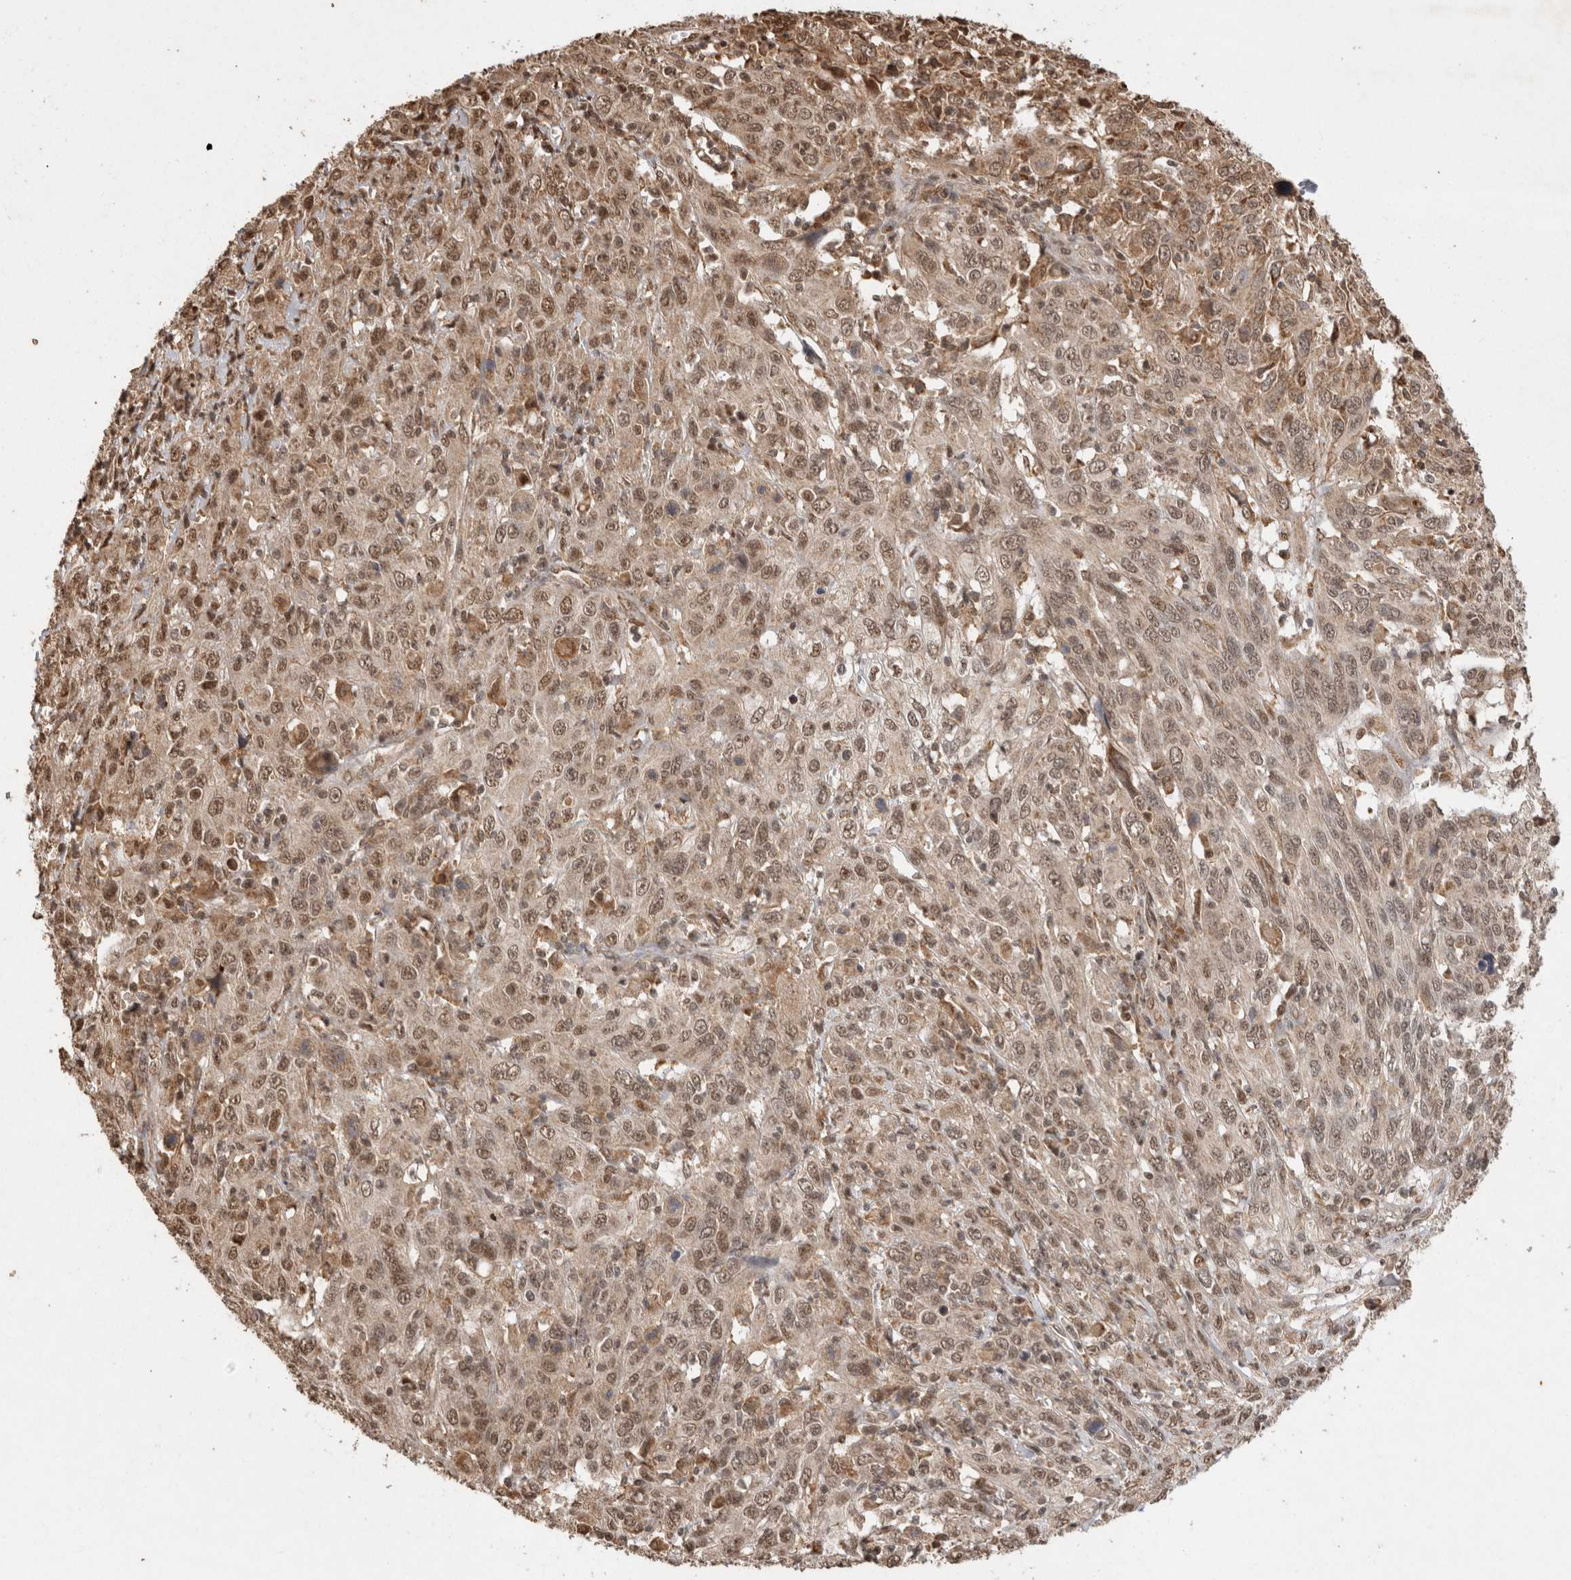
{"staining": {"intensity": "moderate", "quantity": ">75%", "location": "cytoplasmic/membranous,nuclear"}, "tissue": "cervical cancer", "cell_type": "Tumor cells", "image_type": "cancer", "snomed": [{"axis": "morphology", "description": "Squamous cell carcinoma, NOS"}, {"axis": "topography", "description": "Cervix"}], "caption": "Immunohistochemical staining of cervical squamous cell carcinoma displays medium levels of moderate cytoplasmic/membranous and nuclear expression in approximately >75% of tumor cells.", "gene": "KEAP1", "patient": {"sex": "female", "age": 46}}